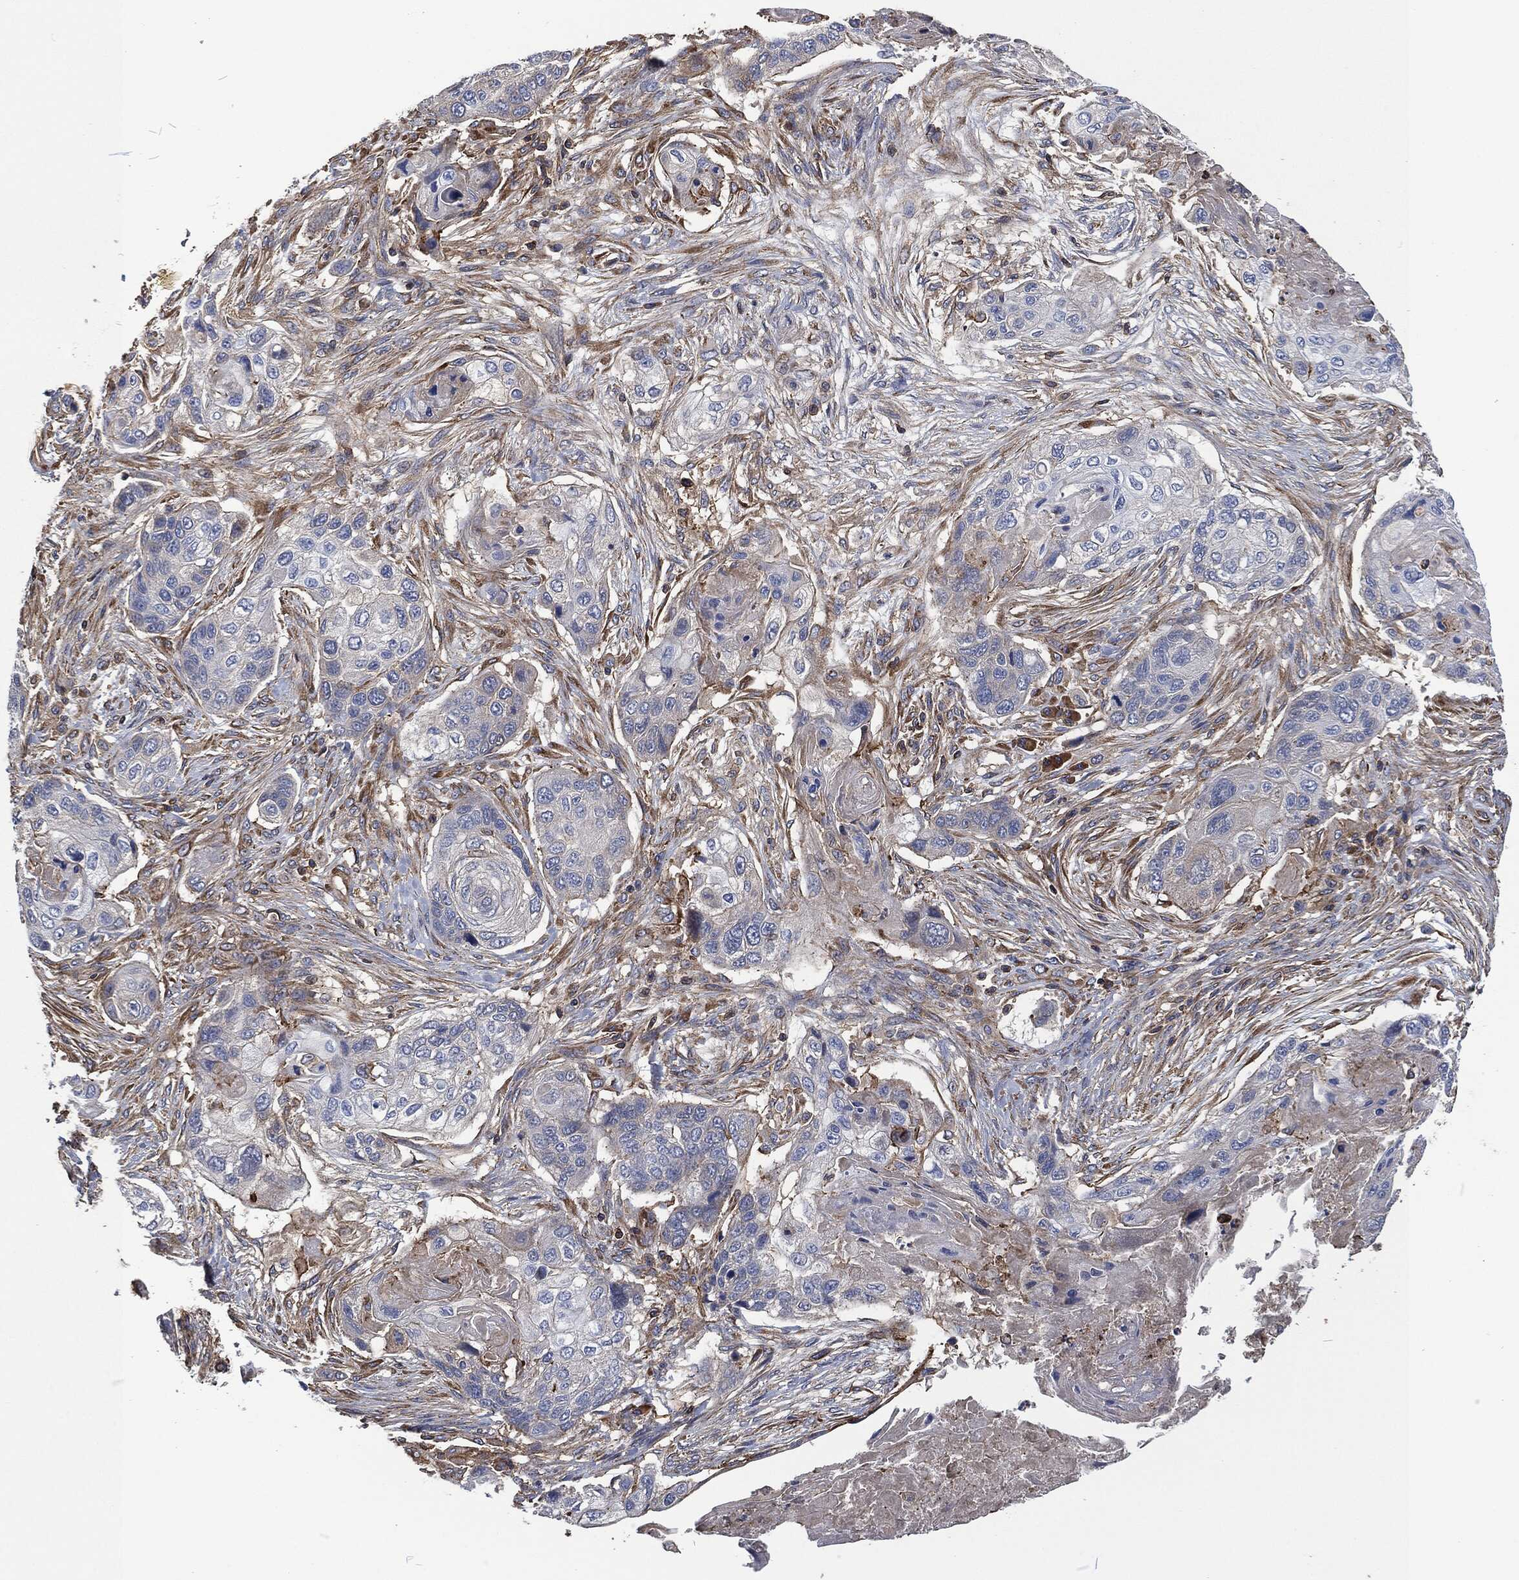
{"staining": {"intensity": "negative", "quantity": "none", "location": "none"}, "tissue": "lung cancer", "cell_type": "Tumor cells", "image_type": "cancer", "snomed": [{"axis": "morphology", "description": "Normal tissue, NOS"}, {"axis": "morphology", "description": "Squamous cell carcinoma, NOS"}, {"axis": "topography", "description": "Bronchus"}, {"axis": "topography", "description": "Lung"}], "caption": "Human squamous cell carcinoma (lung) stained for a protein using immunohistochemistry exhibits no positivity in tumor cells.", "gene": "LGALS9", "patient": {"sex": "male", "age": 69}}